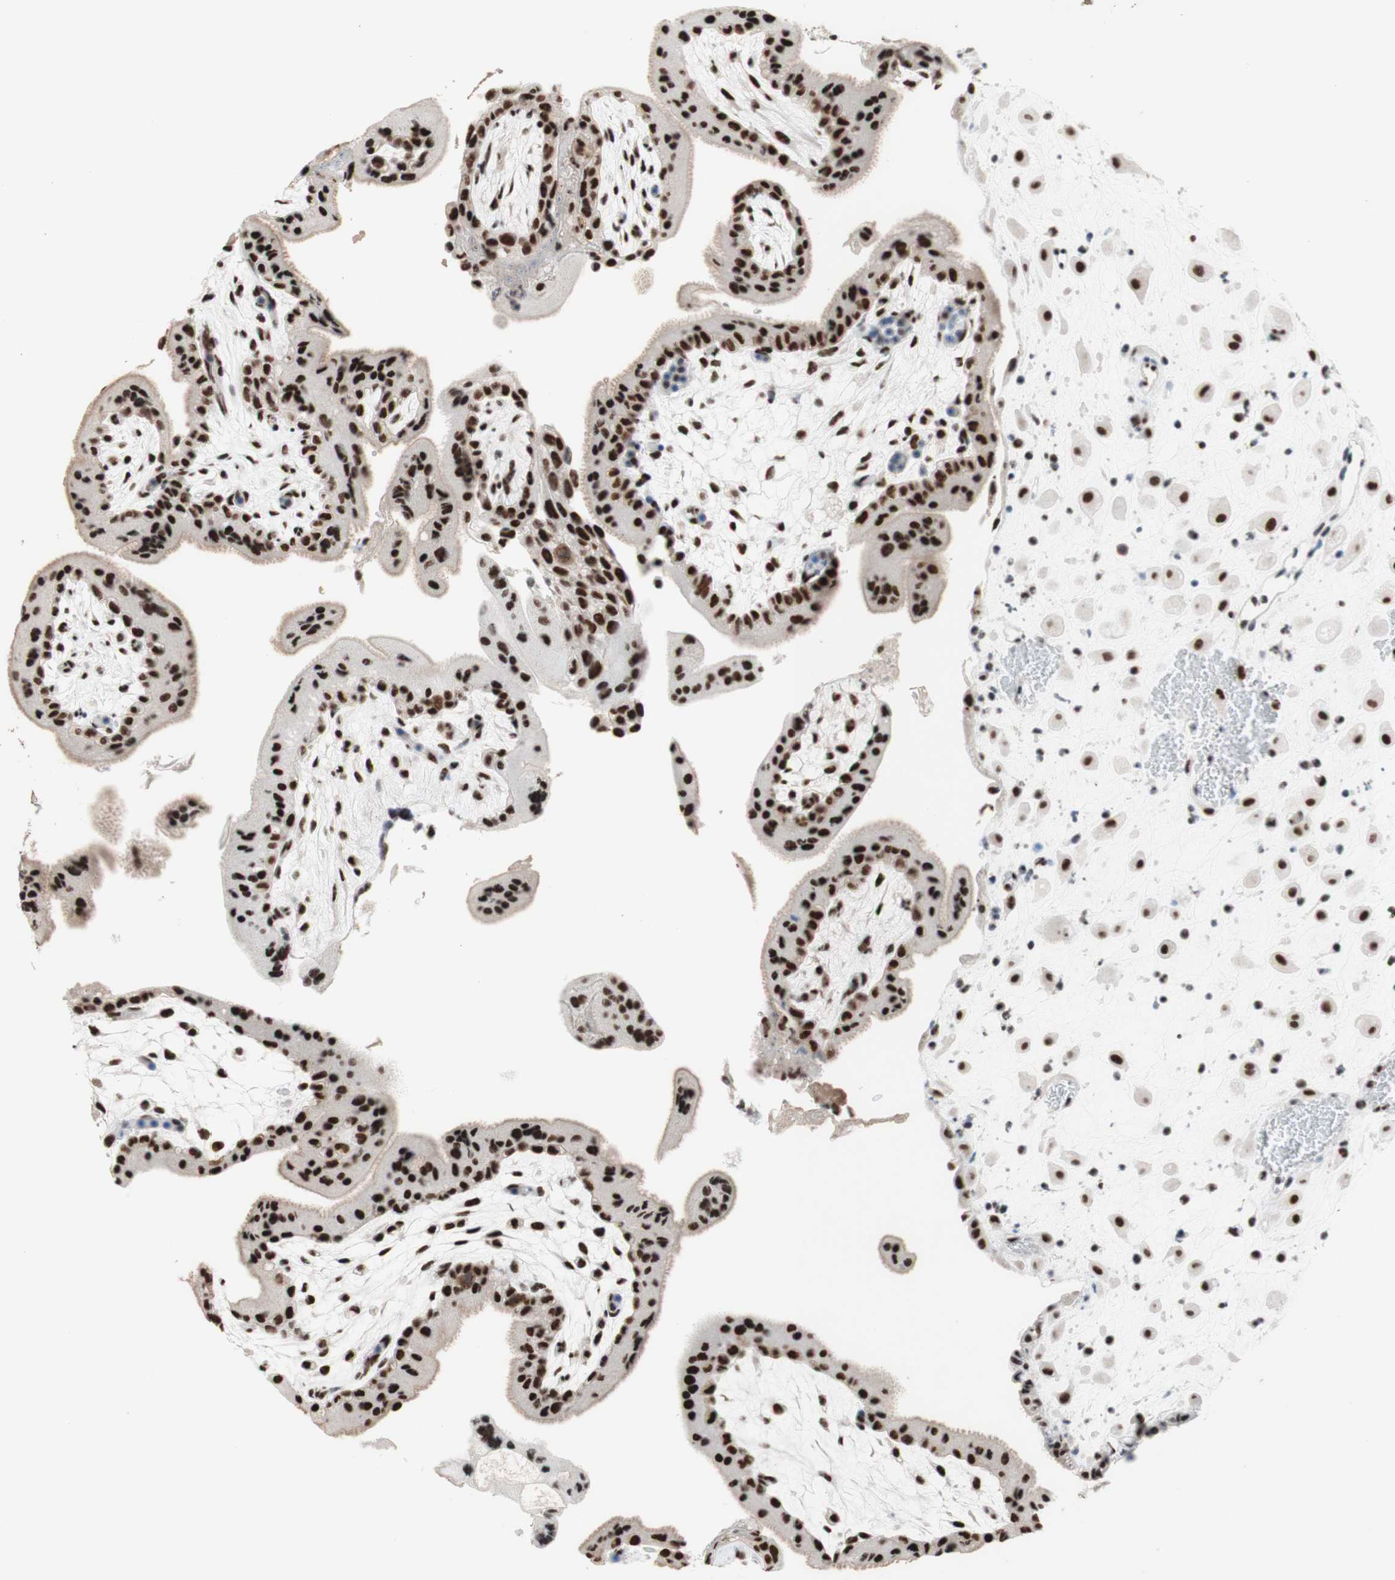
{"staining": {"intensity": "strong", "quantity": ">75%", "location": "cytoplasmic/membranous,nuclear"}, "tissue": "placenta", "cell_type": "Trophoblastic cells", "image_type": "normal", "snomed": [{"axis": "morphology", "description": "Normal tissue, NOS"}, {"axis": "topography", "description": "Placenta"}], "caption": "Strong cytoplasmic/membranous,nuclear staining is identified in approximately >75% of trophoblastic cells in benign placenta.", "gene": "PRPF19", "patient": {"sex": "female", "age": 35}}